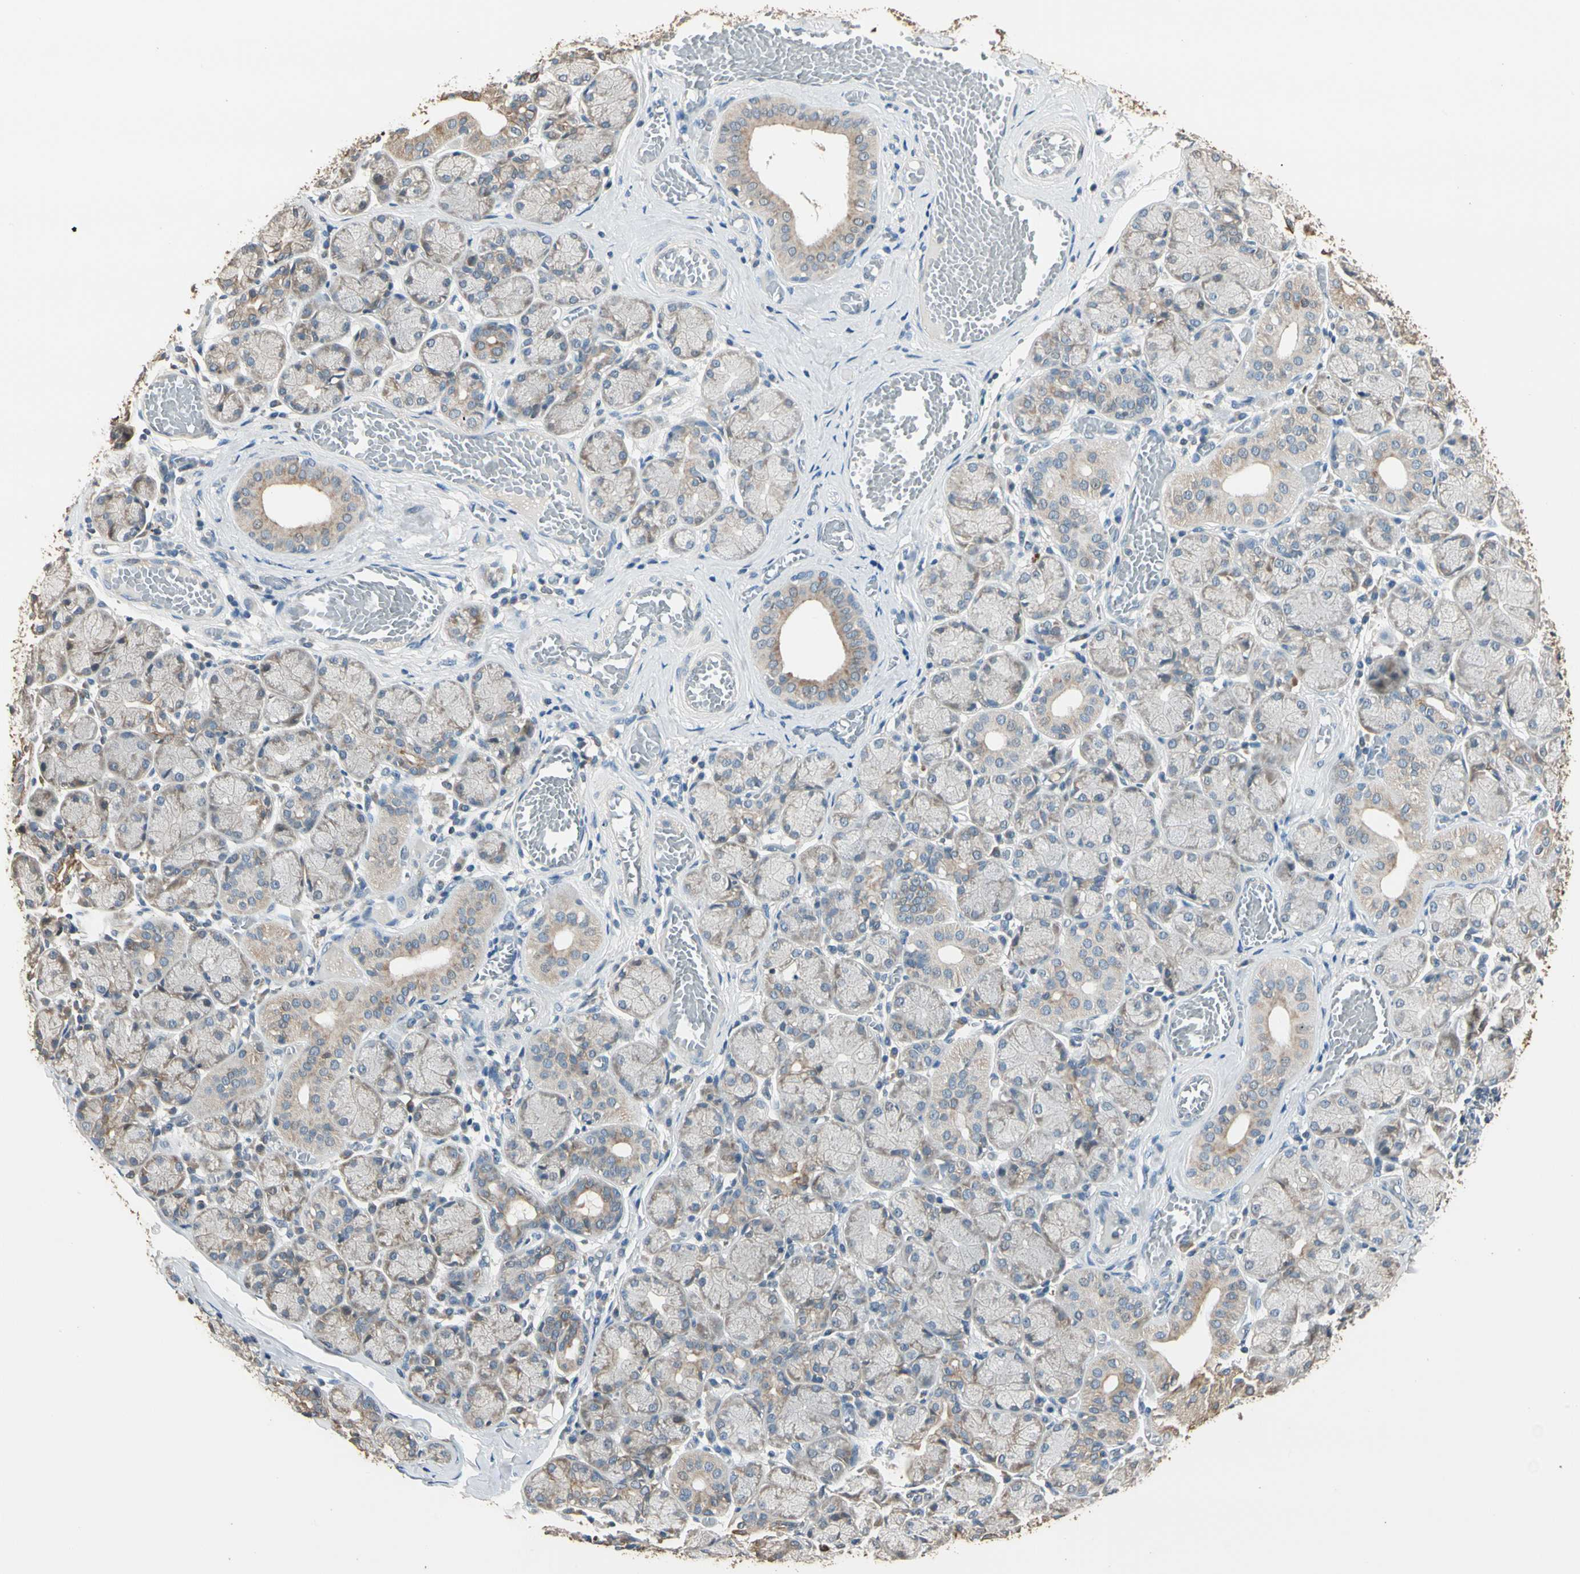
{"staining": {"intensity": "weak", "quantity": "<25%", "location": "cytoplasmic/membranous"}, "tissue": "salivary gland", "cell_type": "Glandular cells", "image_type": "normal", "snomed": [{"axis": "morphology", "description": "Normal tissue, NOS"}, {"axis": "topography", "description": "Salivary gland"}], "caption": "DAB immunohistochemical staining of unremarkable human salivary gland demonstrates no significant positivity in glandular cells.", "gene": "MAP3K7", "patient": {"sex": "female", "age": 24}}